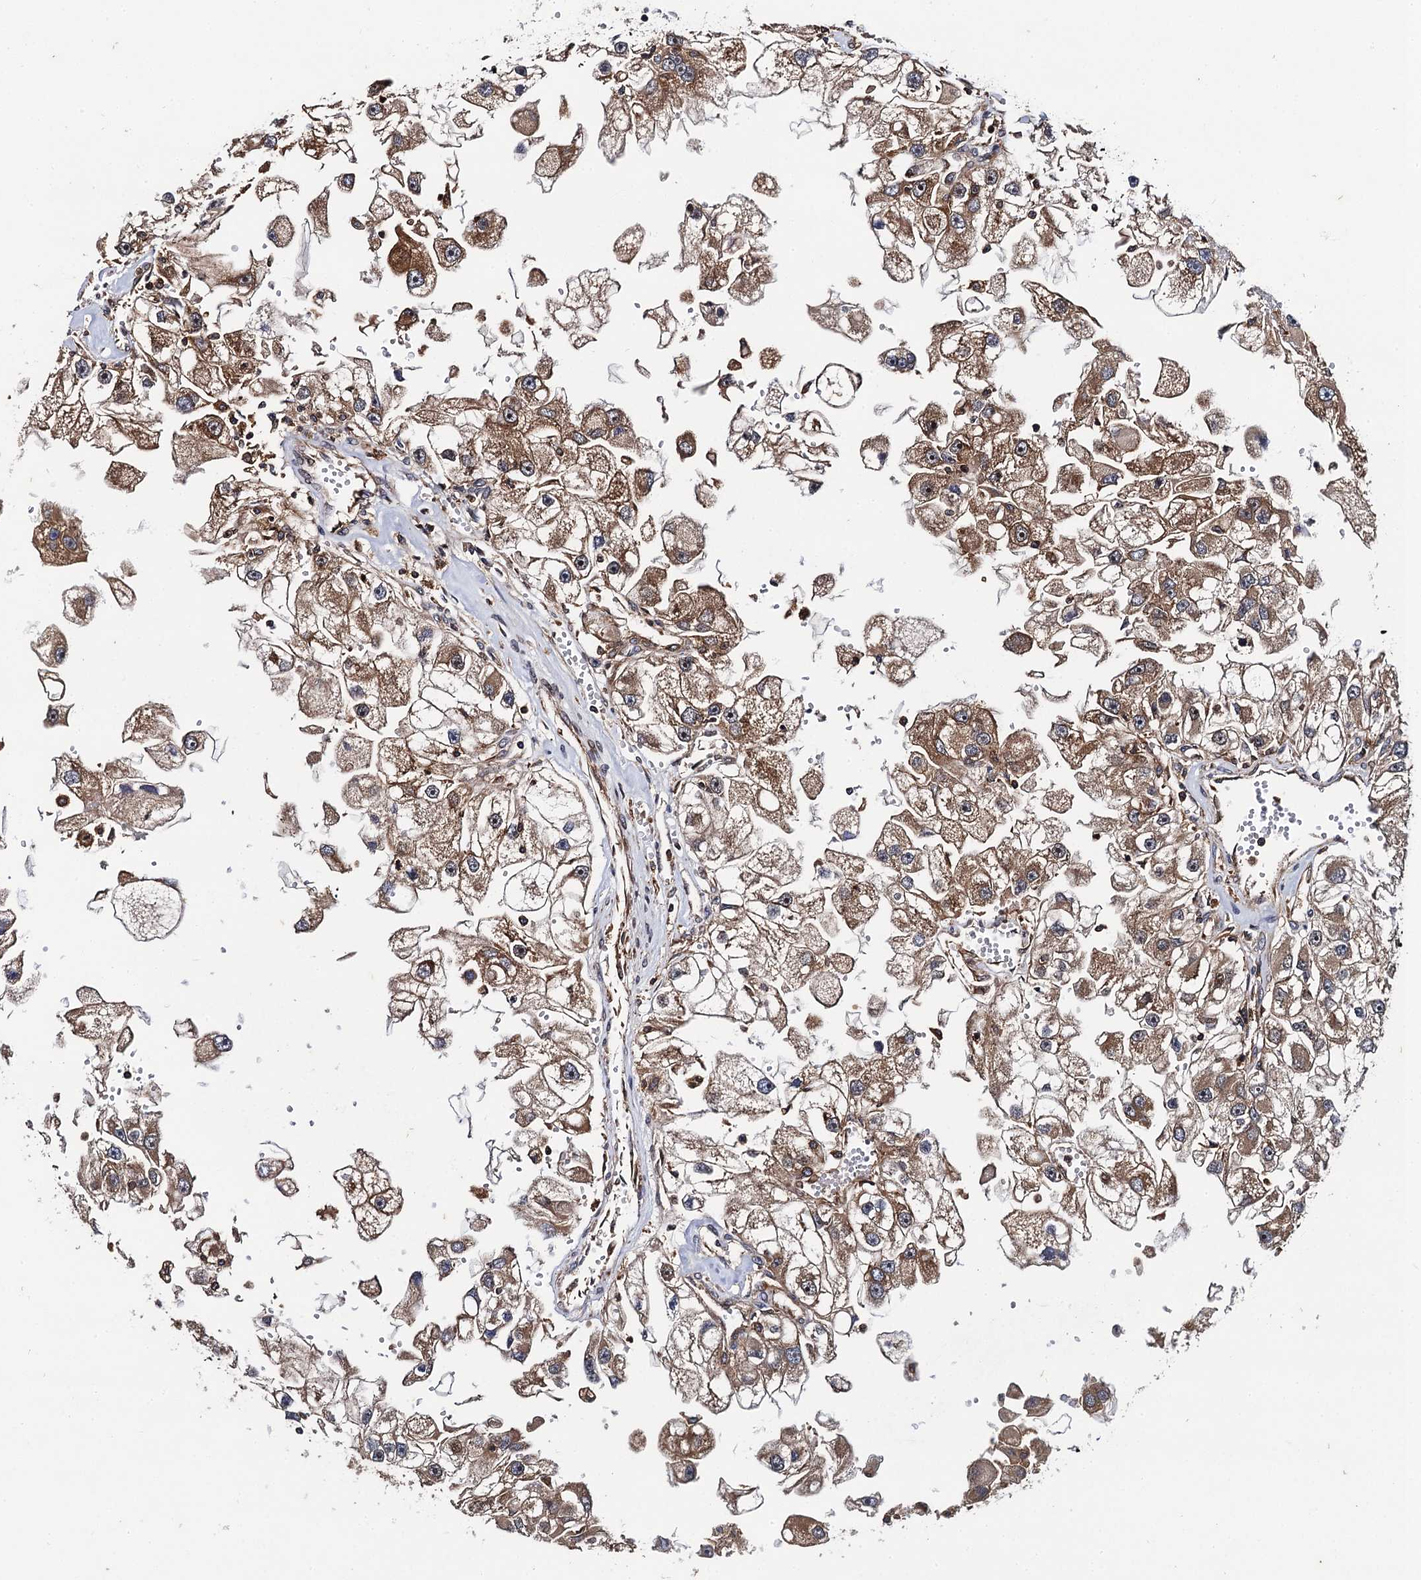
{"staining": {"intensity": "moderate", "quantity": ">75%", "location": "cytoplasmic/membranous"}, "tissue": "renal cancer", "cell_type": "Tumor cells", "image_type": "cancer", "snomed": [{"axis": "morphology", "description": "Adenocarcinoma, NOS"}, {"axis": "topography", "description": "Kidney"}], "caption": "Adenocarcinoma (renal) stained with a brown dye shows moderate cytoplasmic/membranous positive positivity in approximately >75% of tumor cells.", "gene": "BORA", "patient": {"sex": "male", "age": 63}}